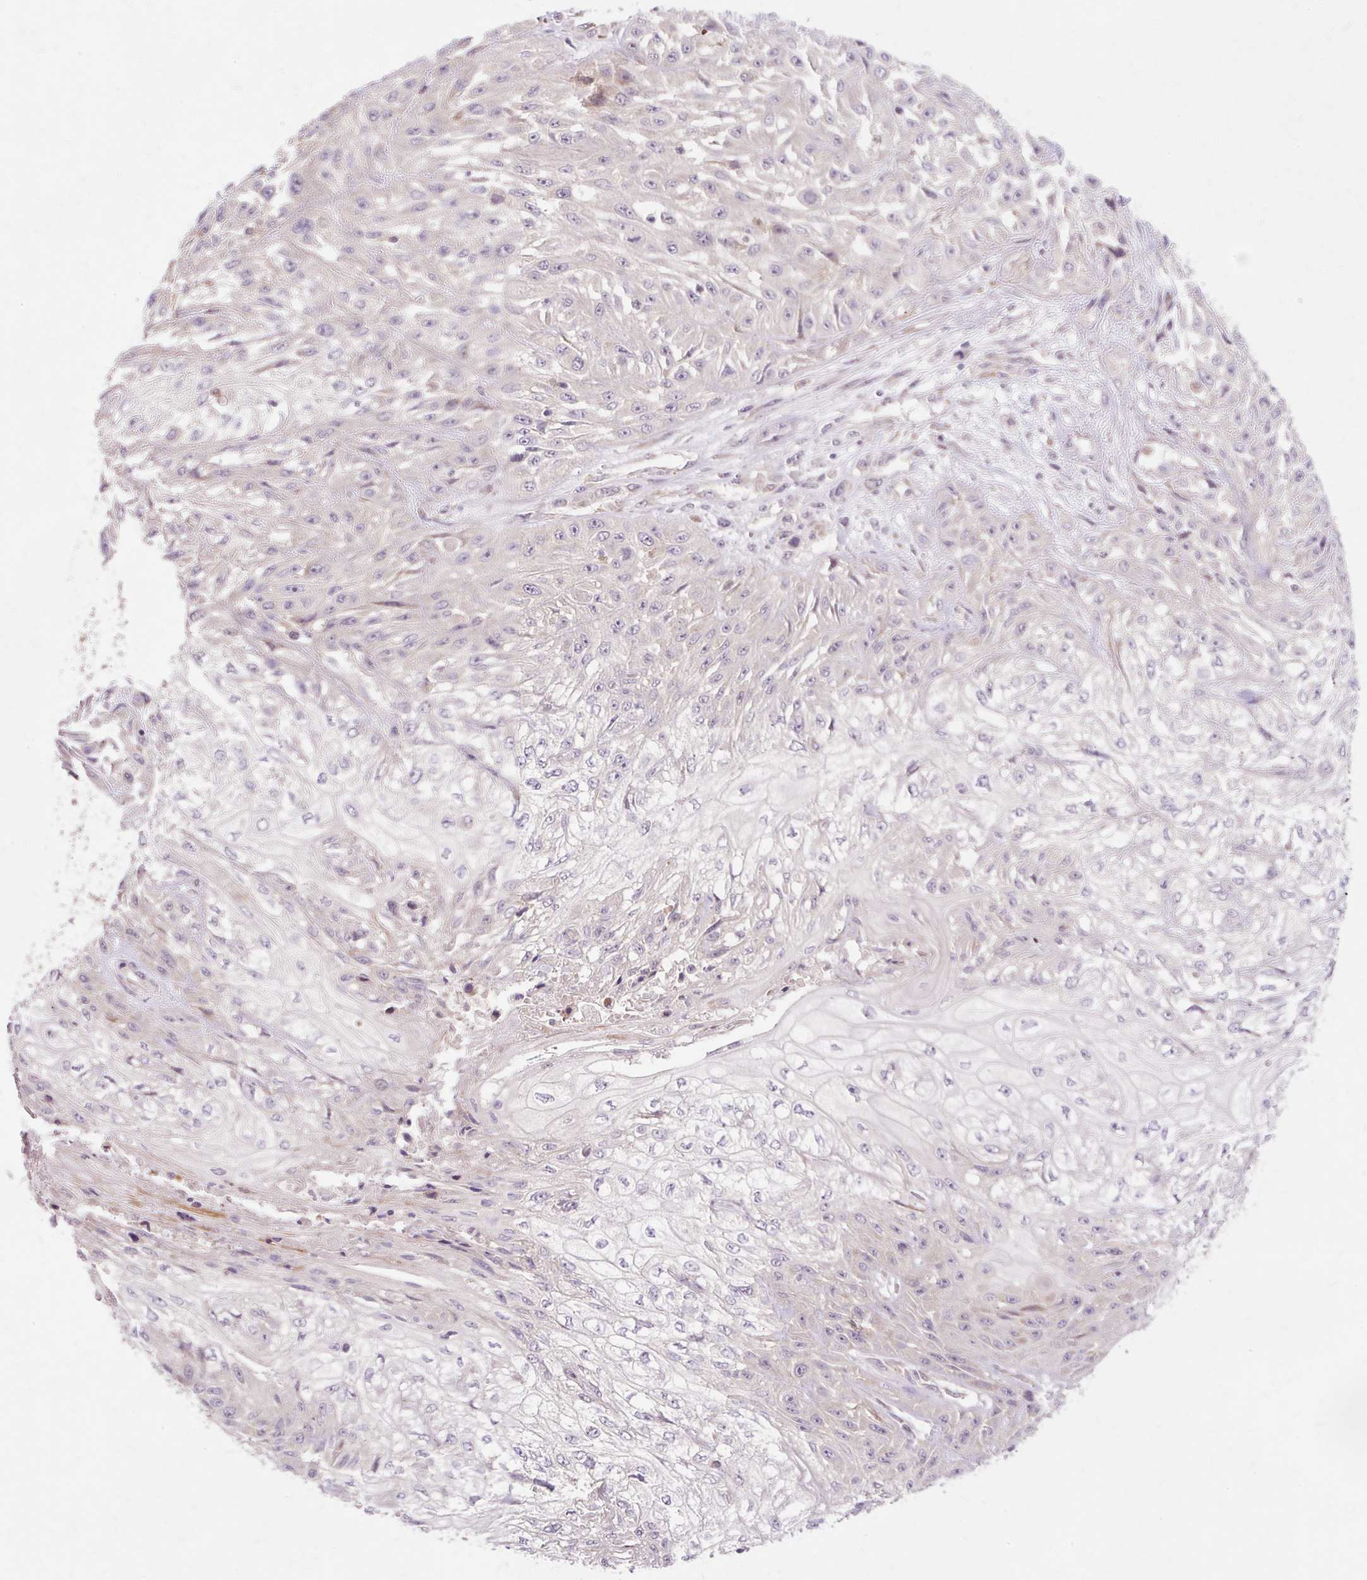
{"staining": {"intensity": "negative", "quantity": "none", "location": "none"}, "tissue": "skin cancer", "cell_type": "Tumor cells", "image_type": "cancer", "snomed": [{"axis": "morphology", "description": "Squamous cell carcinoma, NOS"}, {"axis": "morphology", "description": "Squamous cell carcinoma, metastatic, NOS"}, {"axis": "topography", "description": "Skin"}, {"axis": "topography", "description": "Lymph node"}], "caption": "DAB immunohistochemical staining of human skin metastatic squamous cell carcinoma demonstrates no significant staining in tumor cells.", "gene": "GEMIN2", "patient": {"sex": "male", "age": 75}}